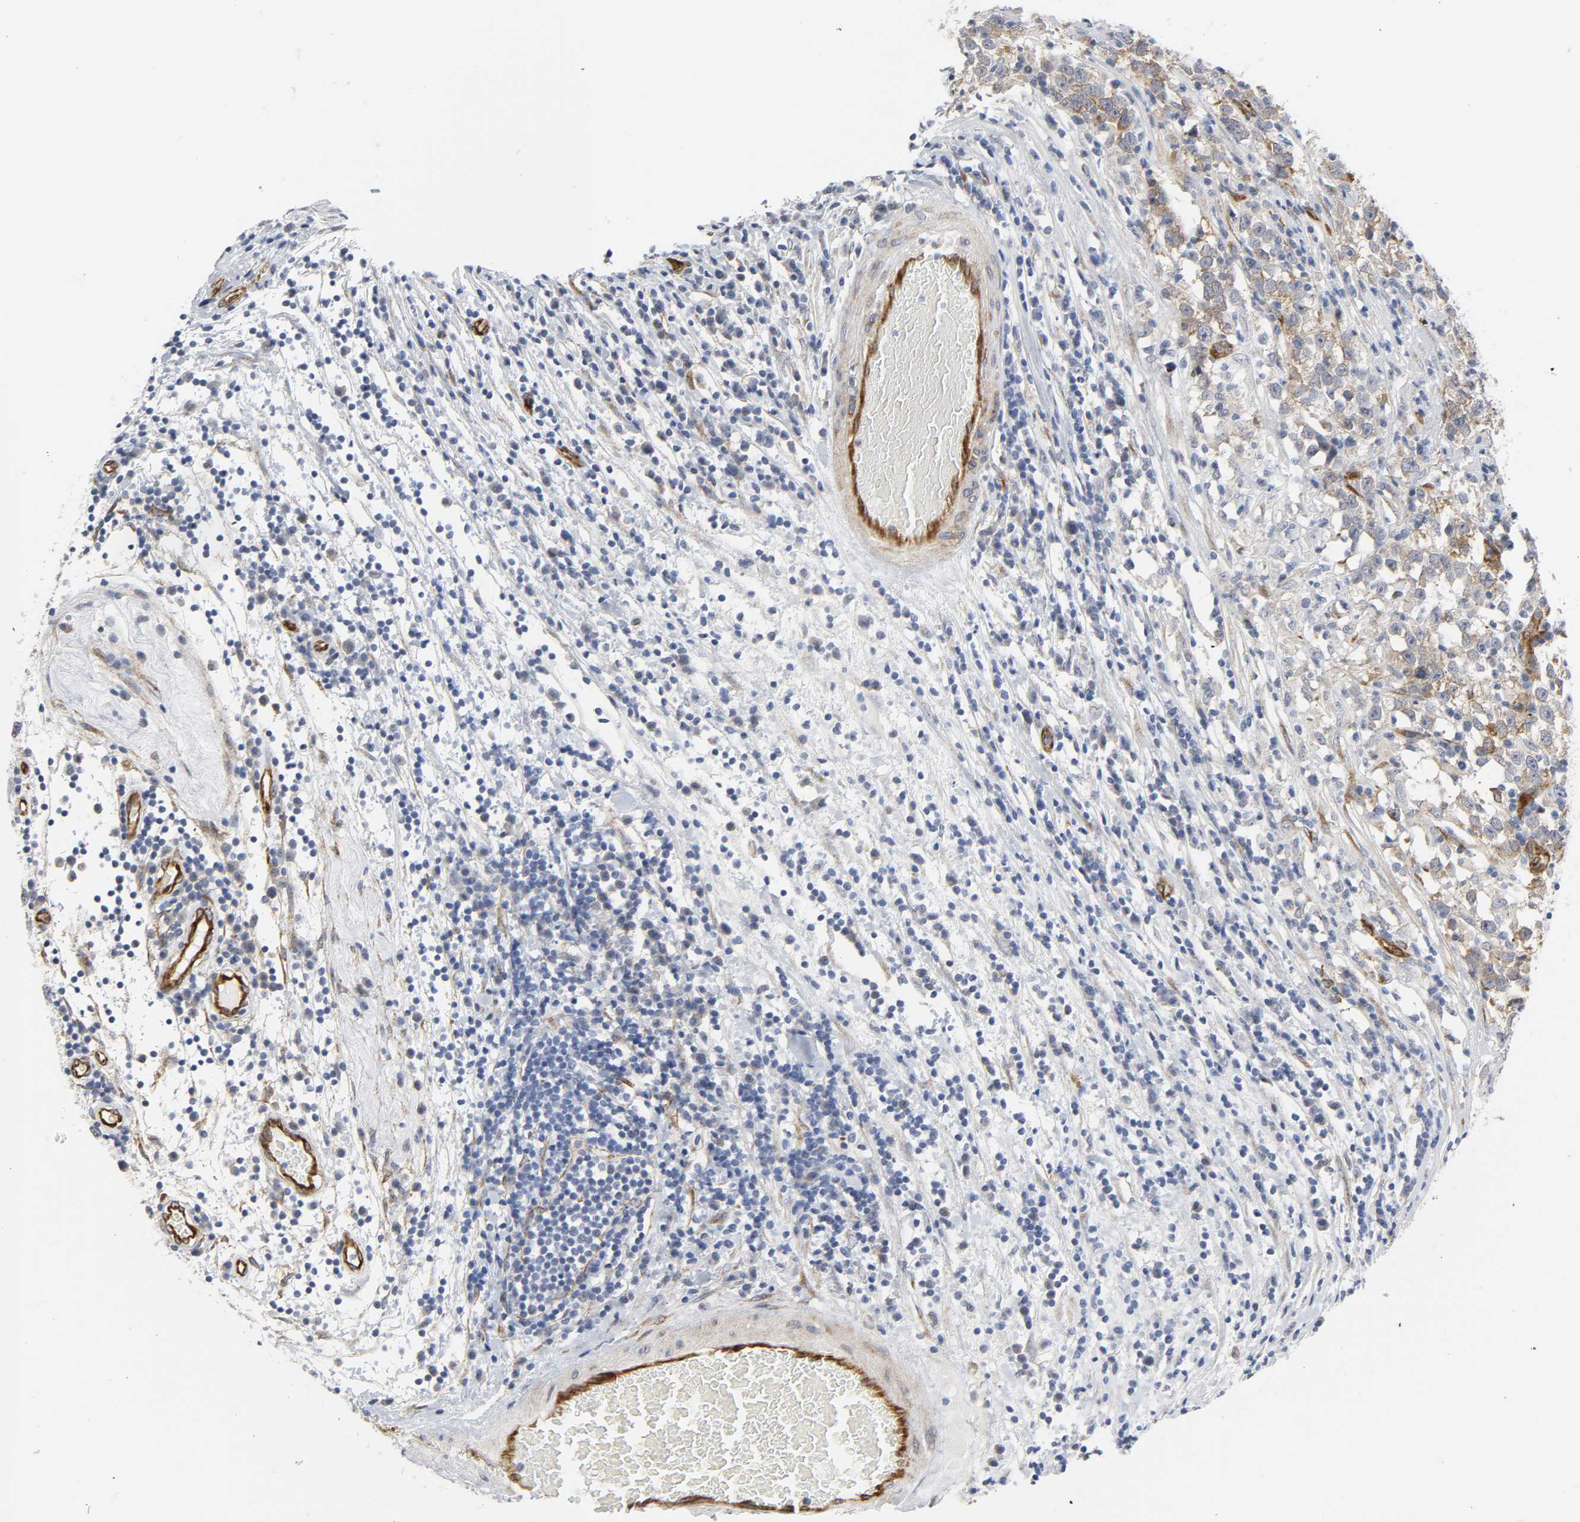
{"staining": {"intensity": "moderate", "quantity": ">75%", "location": "cytoplasmic/membranous"}, "tissue": "testis cancer", "cell_type": "Tumor cells", "image_type": "cancer", "snomed": [{"axis": "morphology", "description": "Seminoma, NOS"}, {"axis": "topography", "description": "Testis"}], "caption": "About >75% of tumor cells in human testis cancer (seminoma) display moderate cytoplasmic/membranous protein positivity as visualized by brown immunohistochemical staining.", "gene": "DOCK1", "patient": {"sex": "male", "age": 43}}